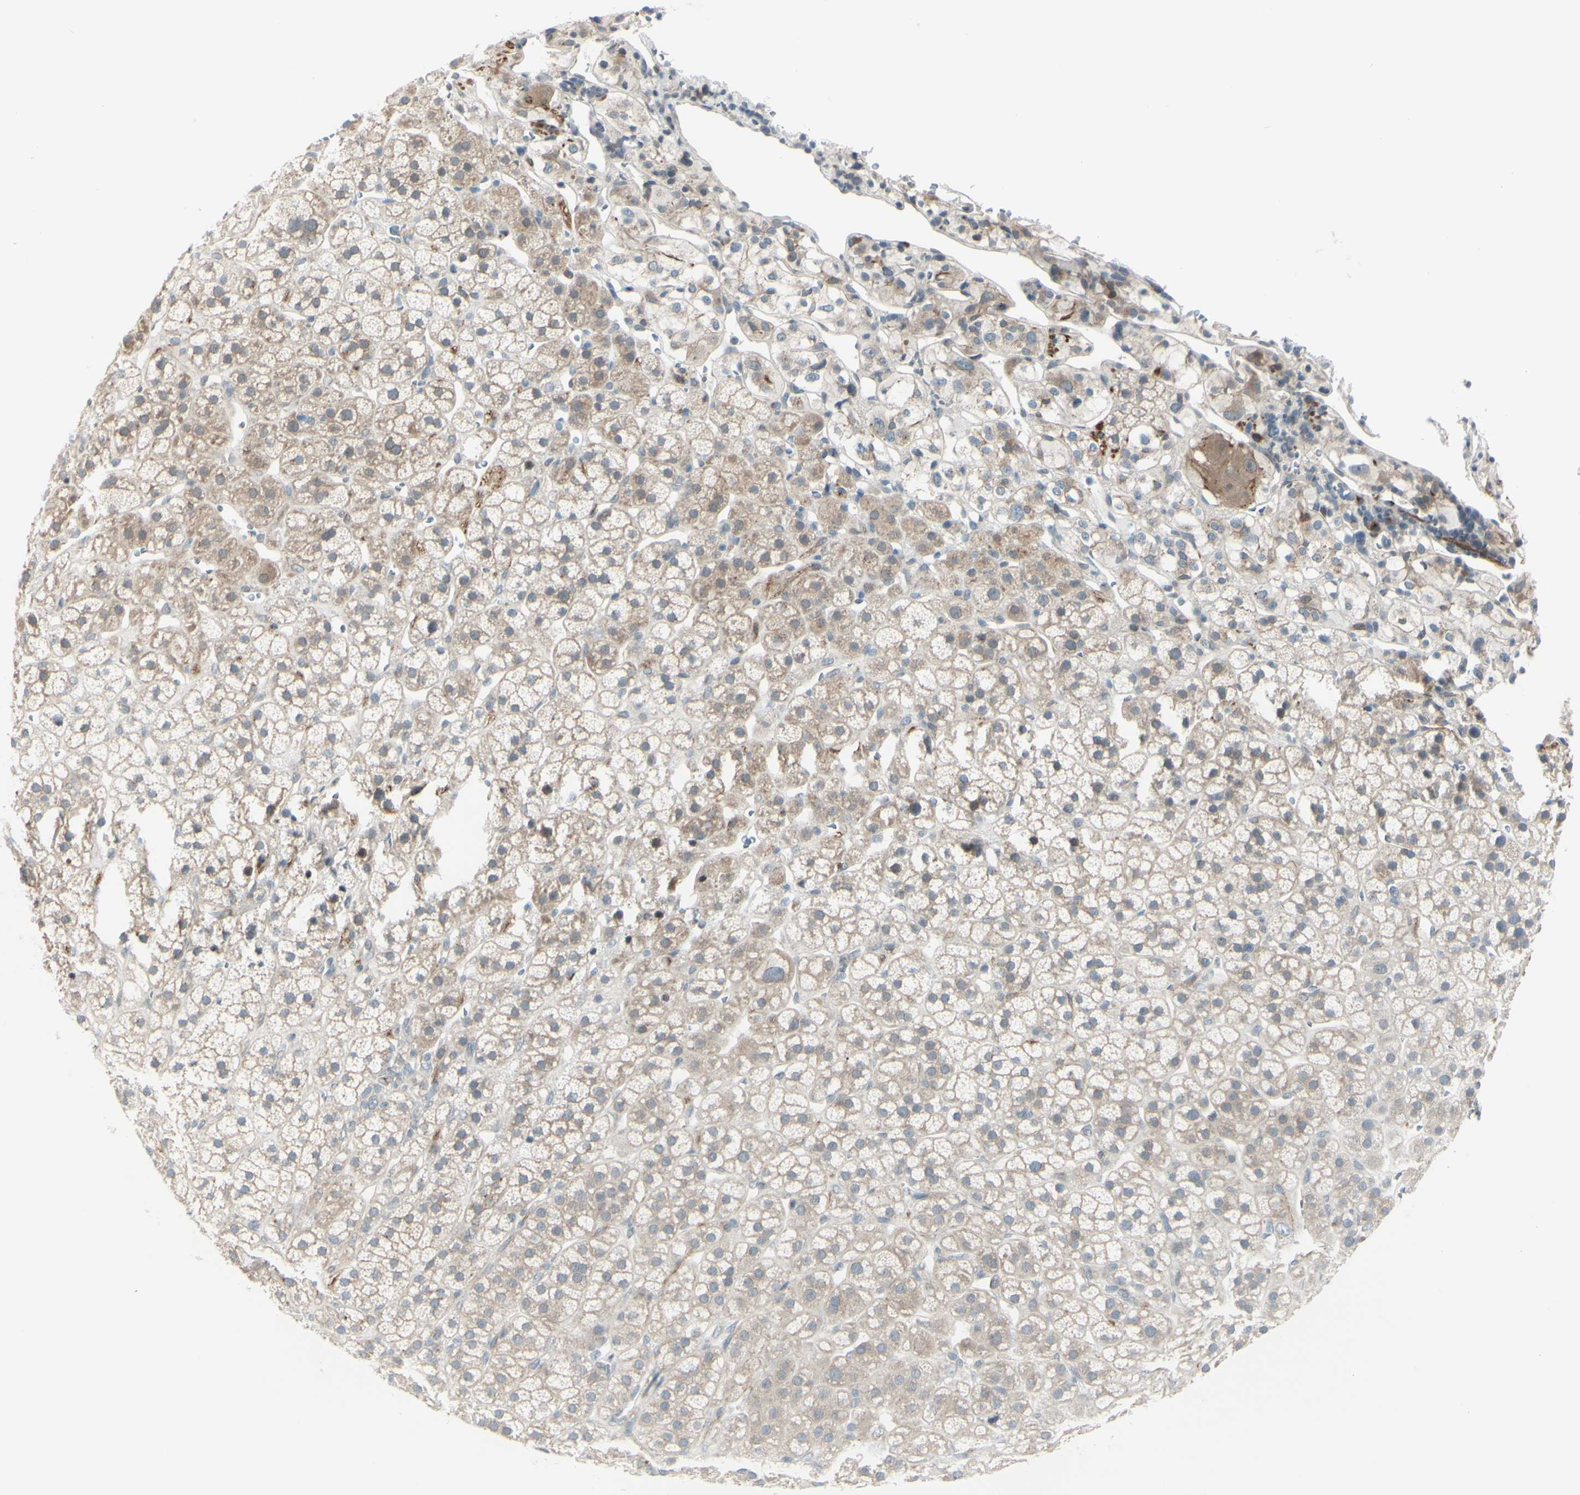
{"staining": {"intensity": "moderate", "quantity": ">75%", "location": "cytoplasmic/membranous"}, "tissue": "adrenal gland", "cell_type": "Glandular cells", "image_type": "normal", "snomed": [{"axis": "morphology", "description": "Normal tissue, NOS"}, {"axis": "topography", "description": "Adrenal gland"}], "caption": "This photomicrograph exhibits IHC staining of unremarkable human adrenal gland, with medium moderate cytoplasmic/membranous staining in about >75% of glandular cells.", "gene": "LRRK1", "patient": {"sex": "male", "age": 56}}